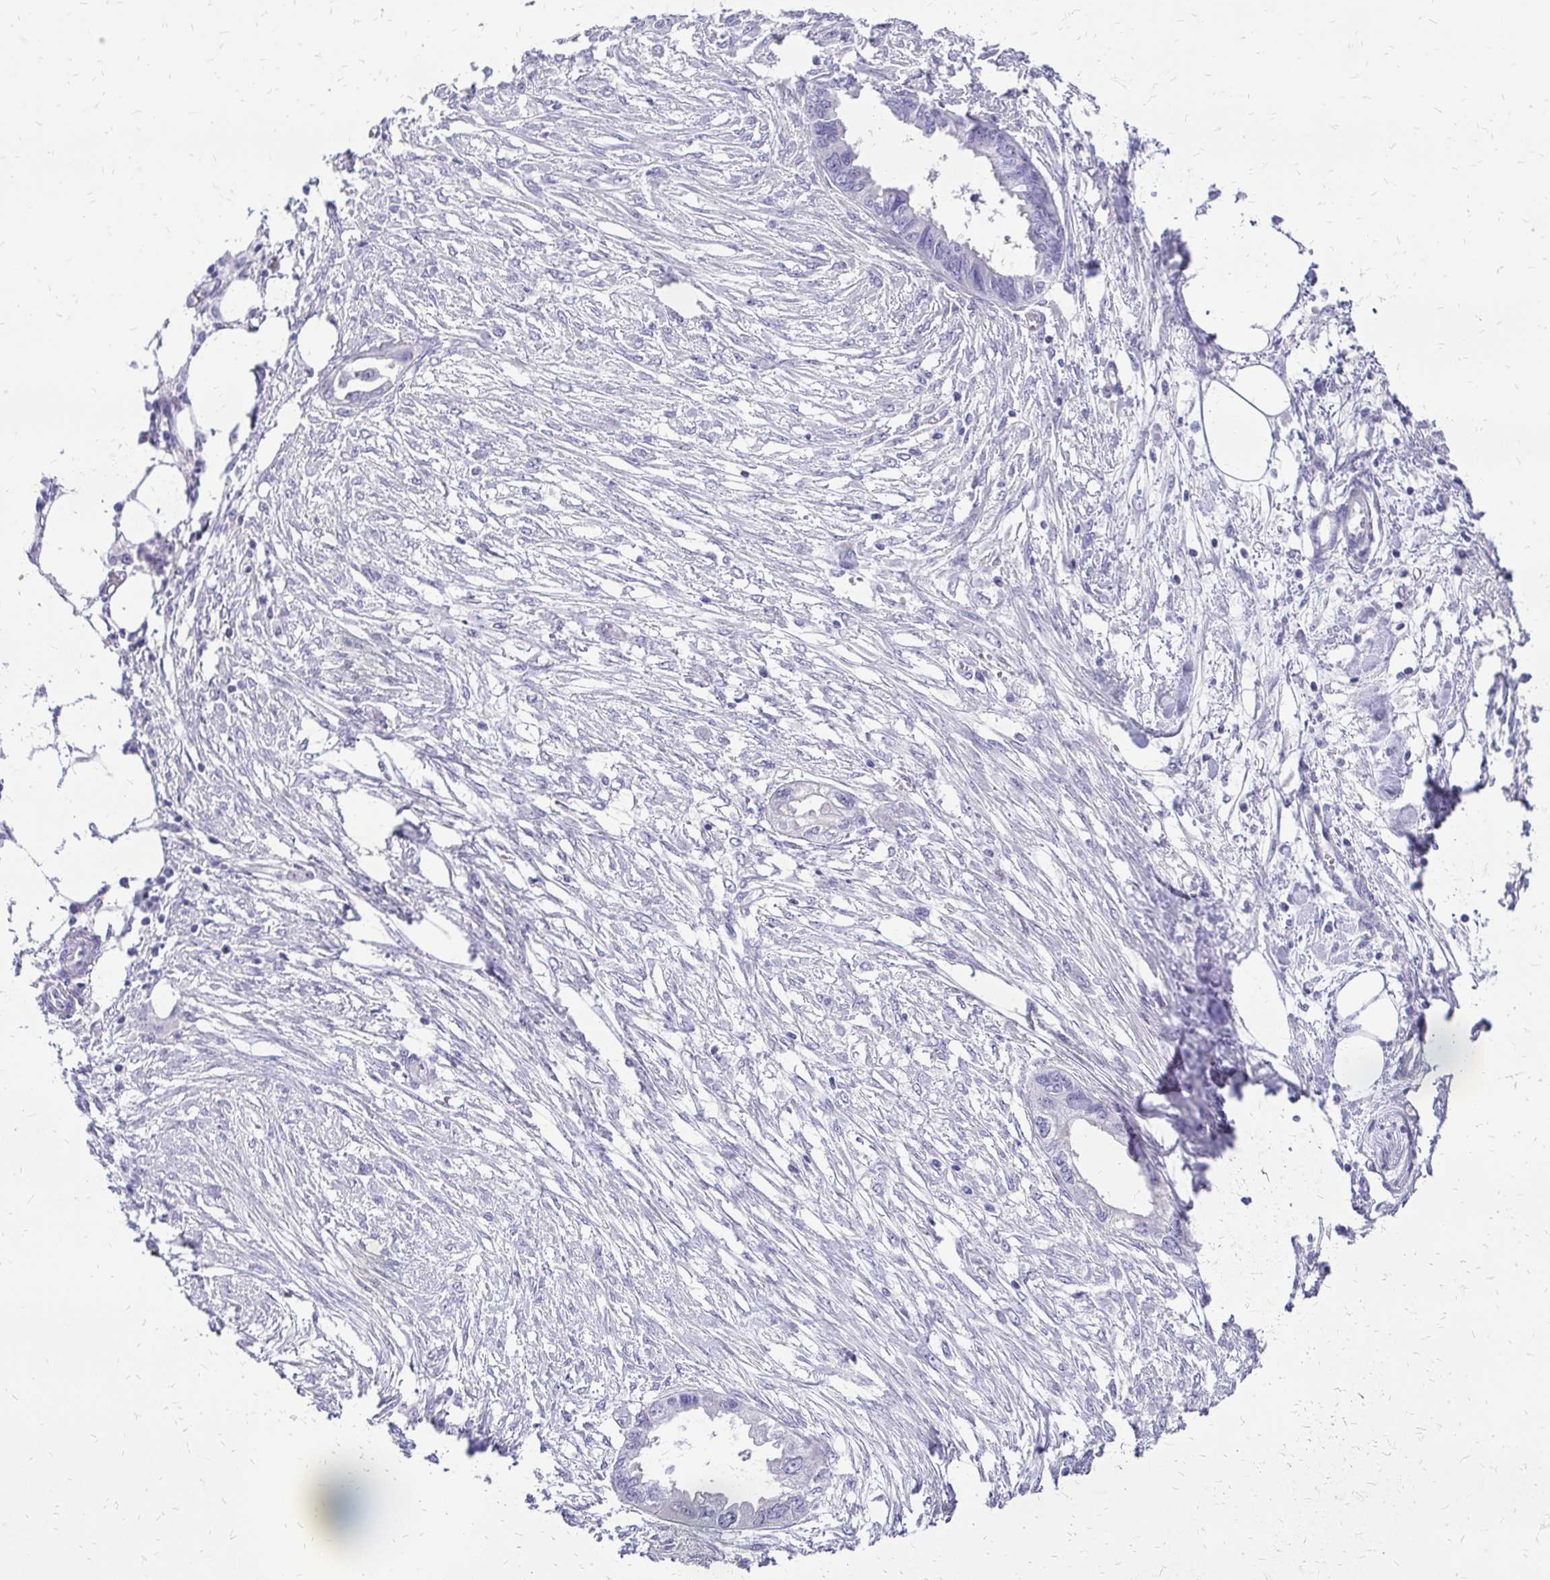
{"staining": {"intensity": "negative", "quantity": "none", "location": "none"}, "tissue": "endometrial cancer", "cell_type": "Tumor cells", "image_type": "cancer", "snomed": [{"axis": "morphology", "description": "Adenocarcinoma, NOS"}, {"axis": "morphology", "description": "Adenocarcinoma, metastatic, NOS"}, {"axis": "topography", "description": "Adipose tissue"}, {"axis": "topography", "description": "Endometrium"}], "caption": "High magnification brightfield microscopy of endometrial metastatic adenocarcinoma stained with DAB (brown) and counterstained with hematoxylin (blue): tumor cells show no significant staining. (DAB immunohistochemistry (IHC) with hematoxylin counter stain).", "gene": "SLC32A1", "patient": {"sex": "female", "age": 67}}